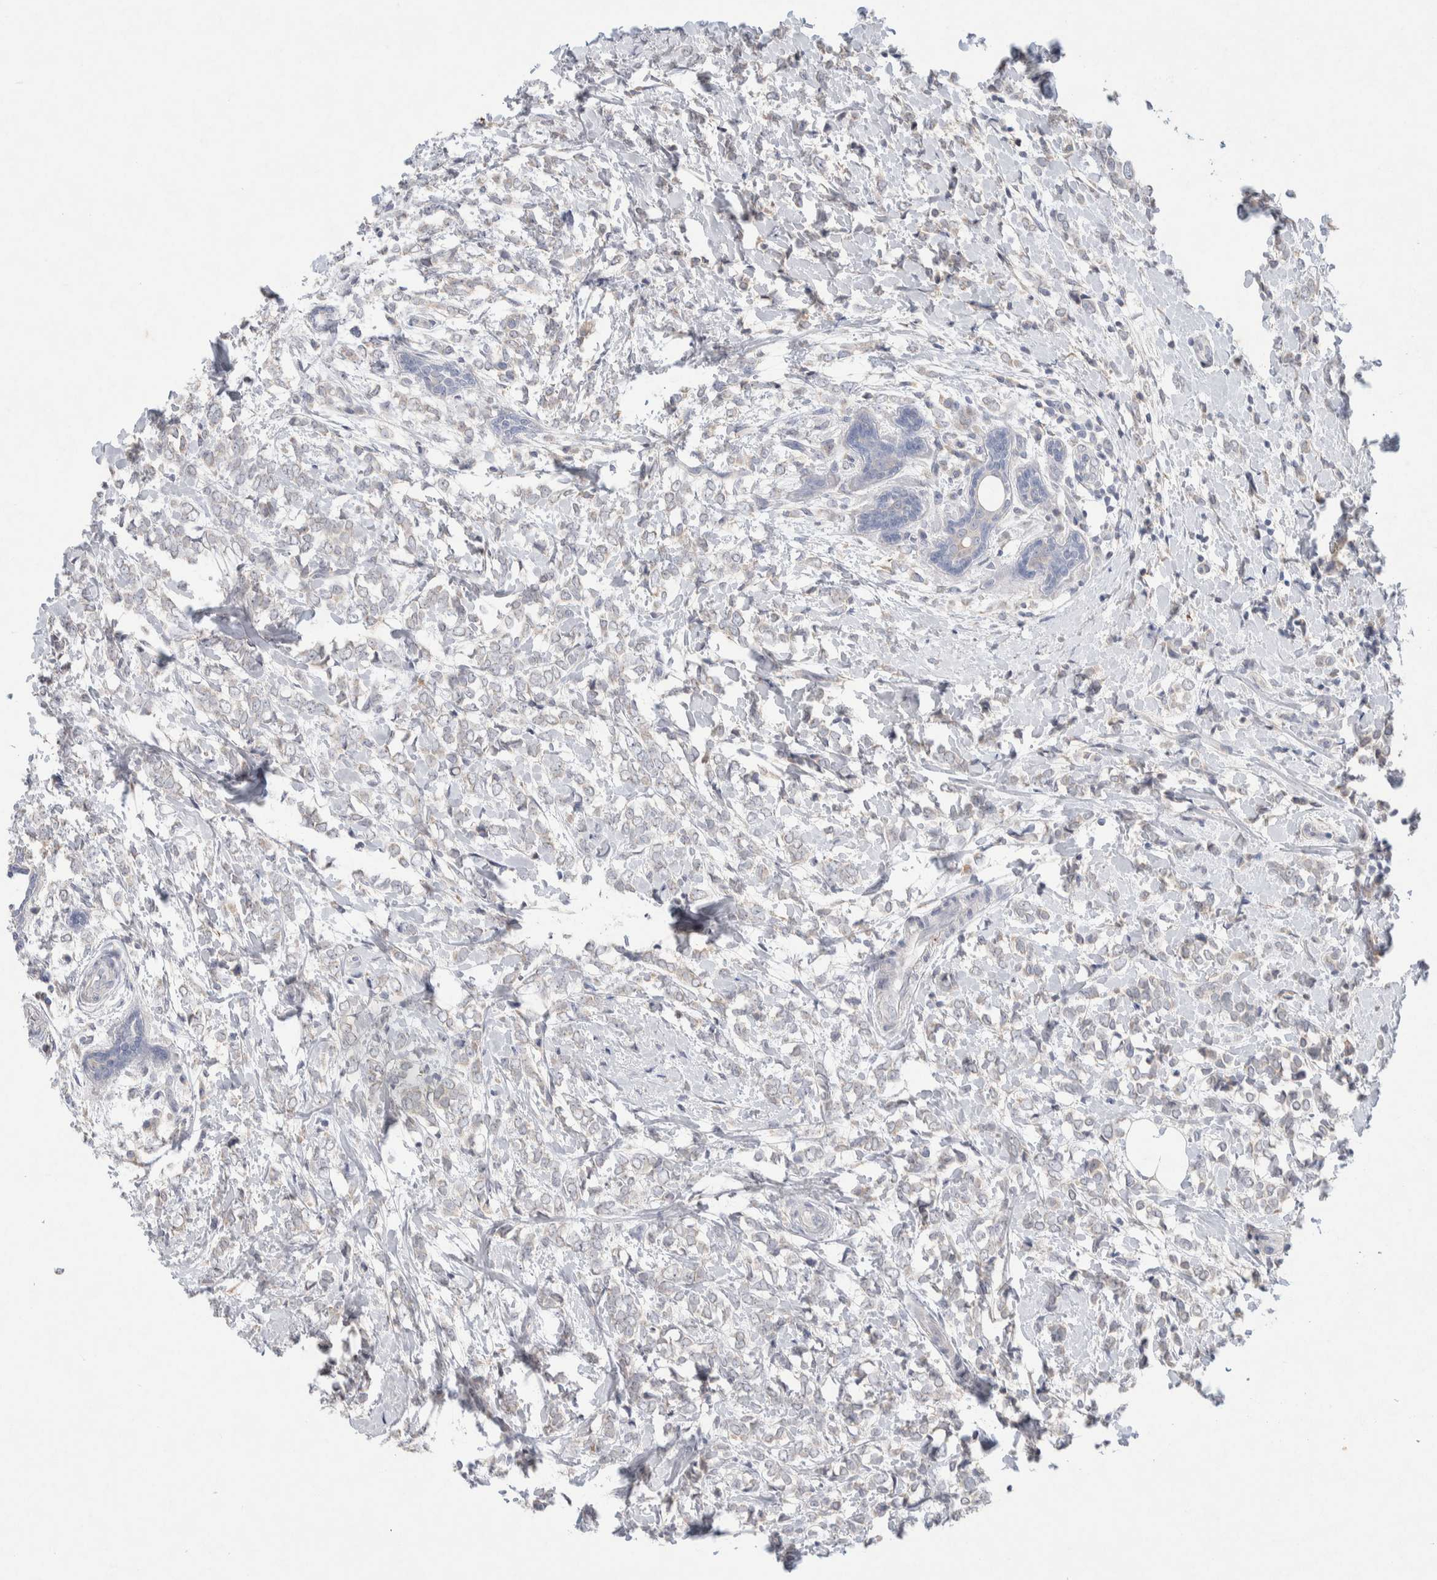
{"staining": {"intensity": "negative", "quantity": "none", "location": "none"}, "tissue": "breast cancer", "cell_type": "Tumor cells", "image_type": "cancer", "snomed": [{"axis": "morphology", "description": "Normal tissue, NOS"}, {"axis": "morphology", "description": "Lobular carcinoma"}, {"axis": "topography", "description": "Breast"}], "caption": "This is a histopathology image of immunohistochemistry (IHC) staining of lobular carcinoma (breast), which shows no positivity in tumor cells.", "gene": "CMTM4", "patient": {"sex": "female", "age": 47}}